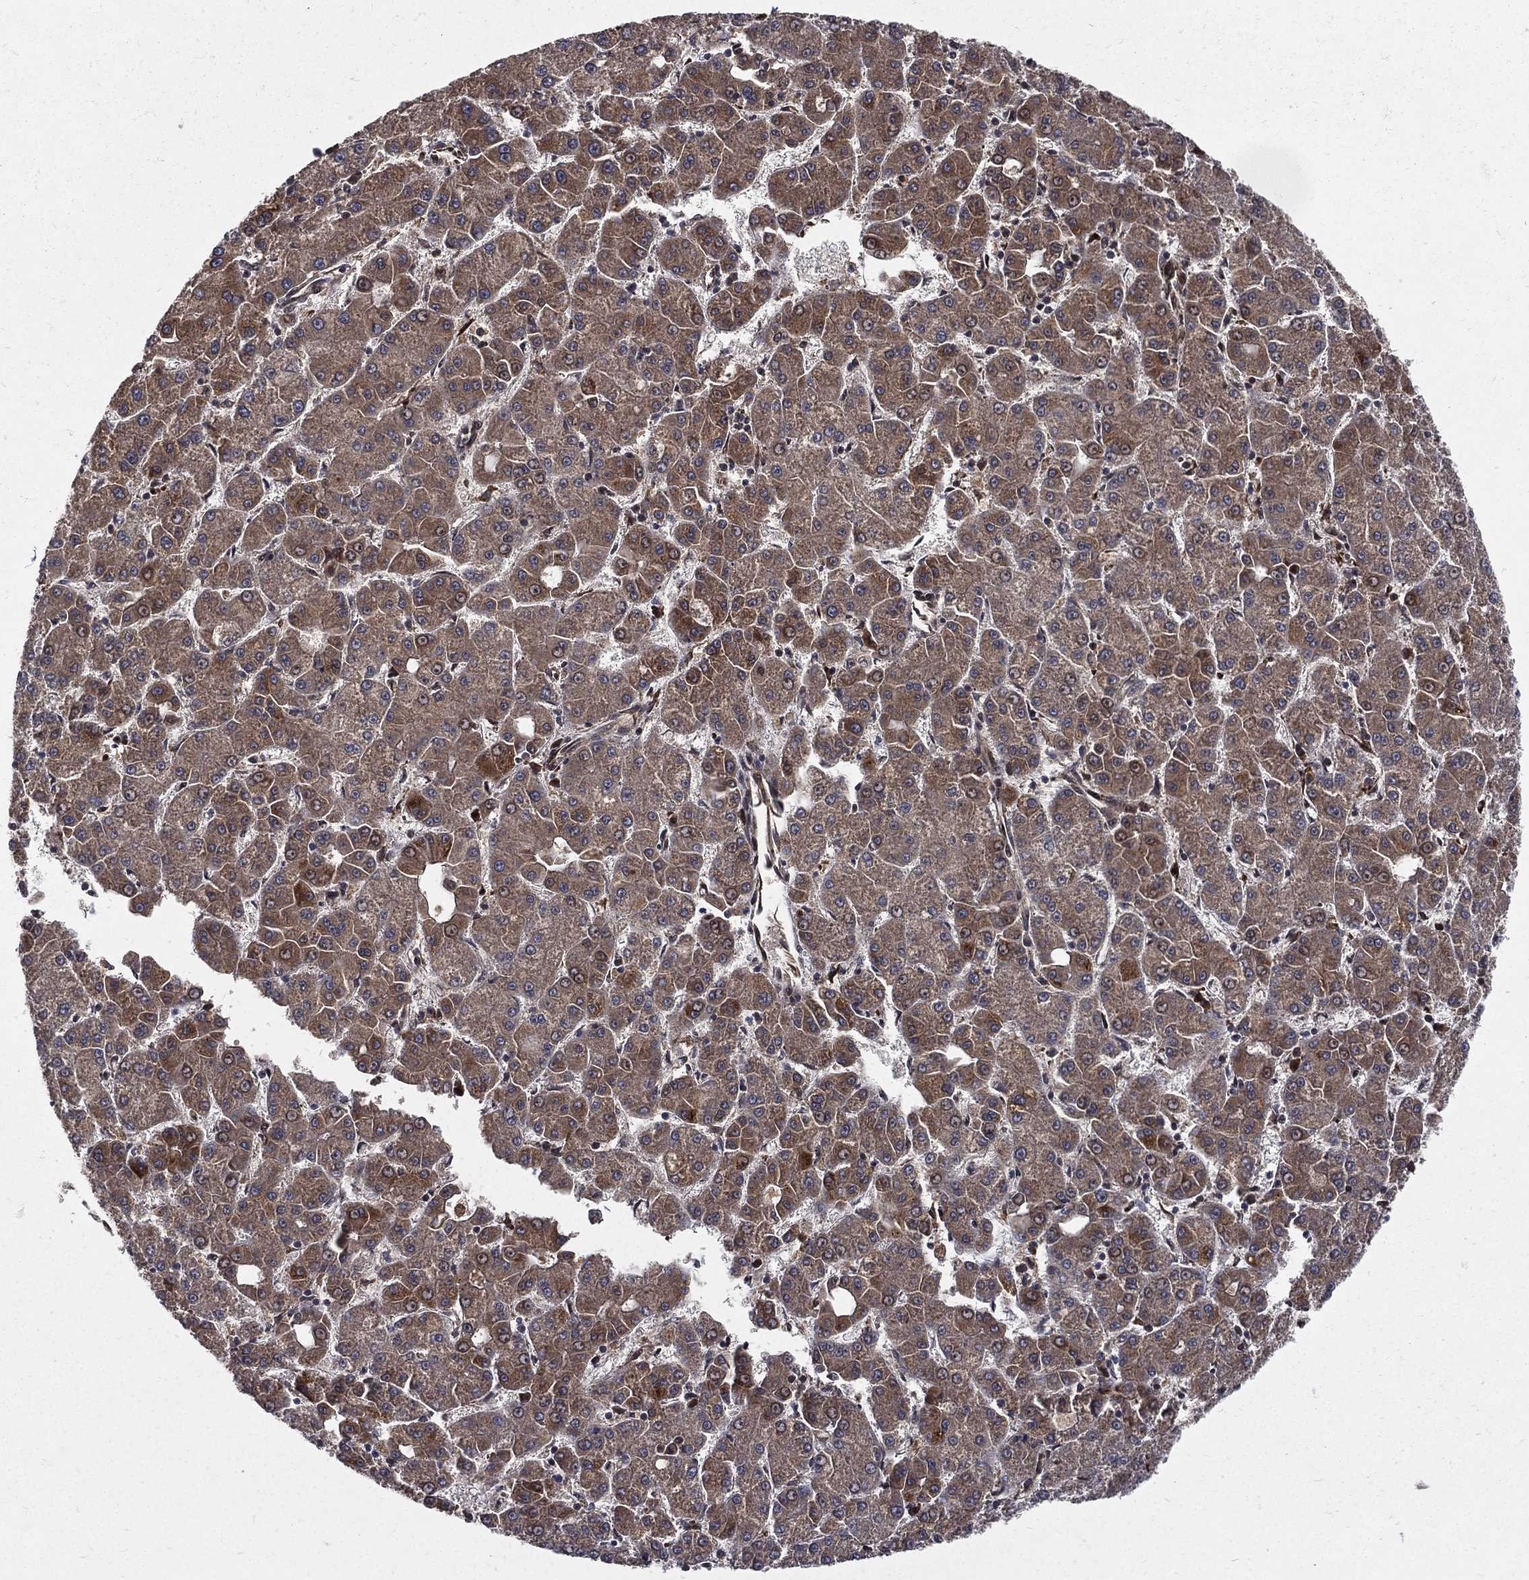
{"staining": {"intensity": "strong", "quantity": "<25%", "location": "cytoplasmic/membranous,nuclear"}, "tissue": "liver cancer", "cell_type": "Tumor cells", "image_type": "cancer", "snomed": [{"axis": "morphology", "description": "Carcinoma, Hepatocellular, NOS"}, {"axis": "topography", "description": "Liver"}], "caption": "Immunohistochemical staining of liver cancer (hepatocellular carcinoma) reveals medium levels of strong cytoplasmic/membranous and nuclear protein positivity in approximately <25% of tumor cells.", "gene": "RAB11FIP4", "patient": {"sex": "male", "age": 73}}